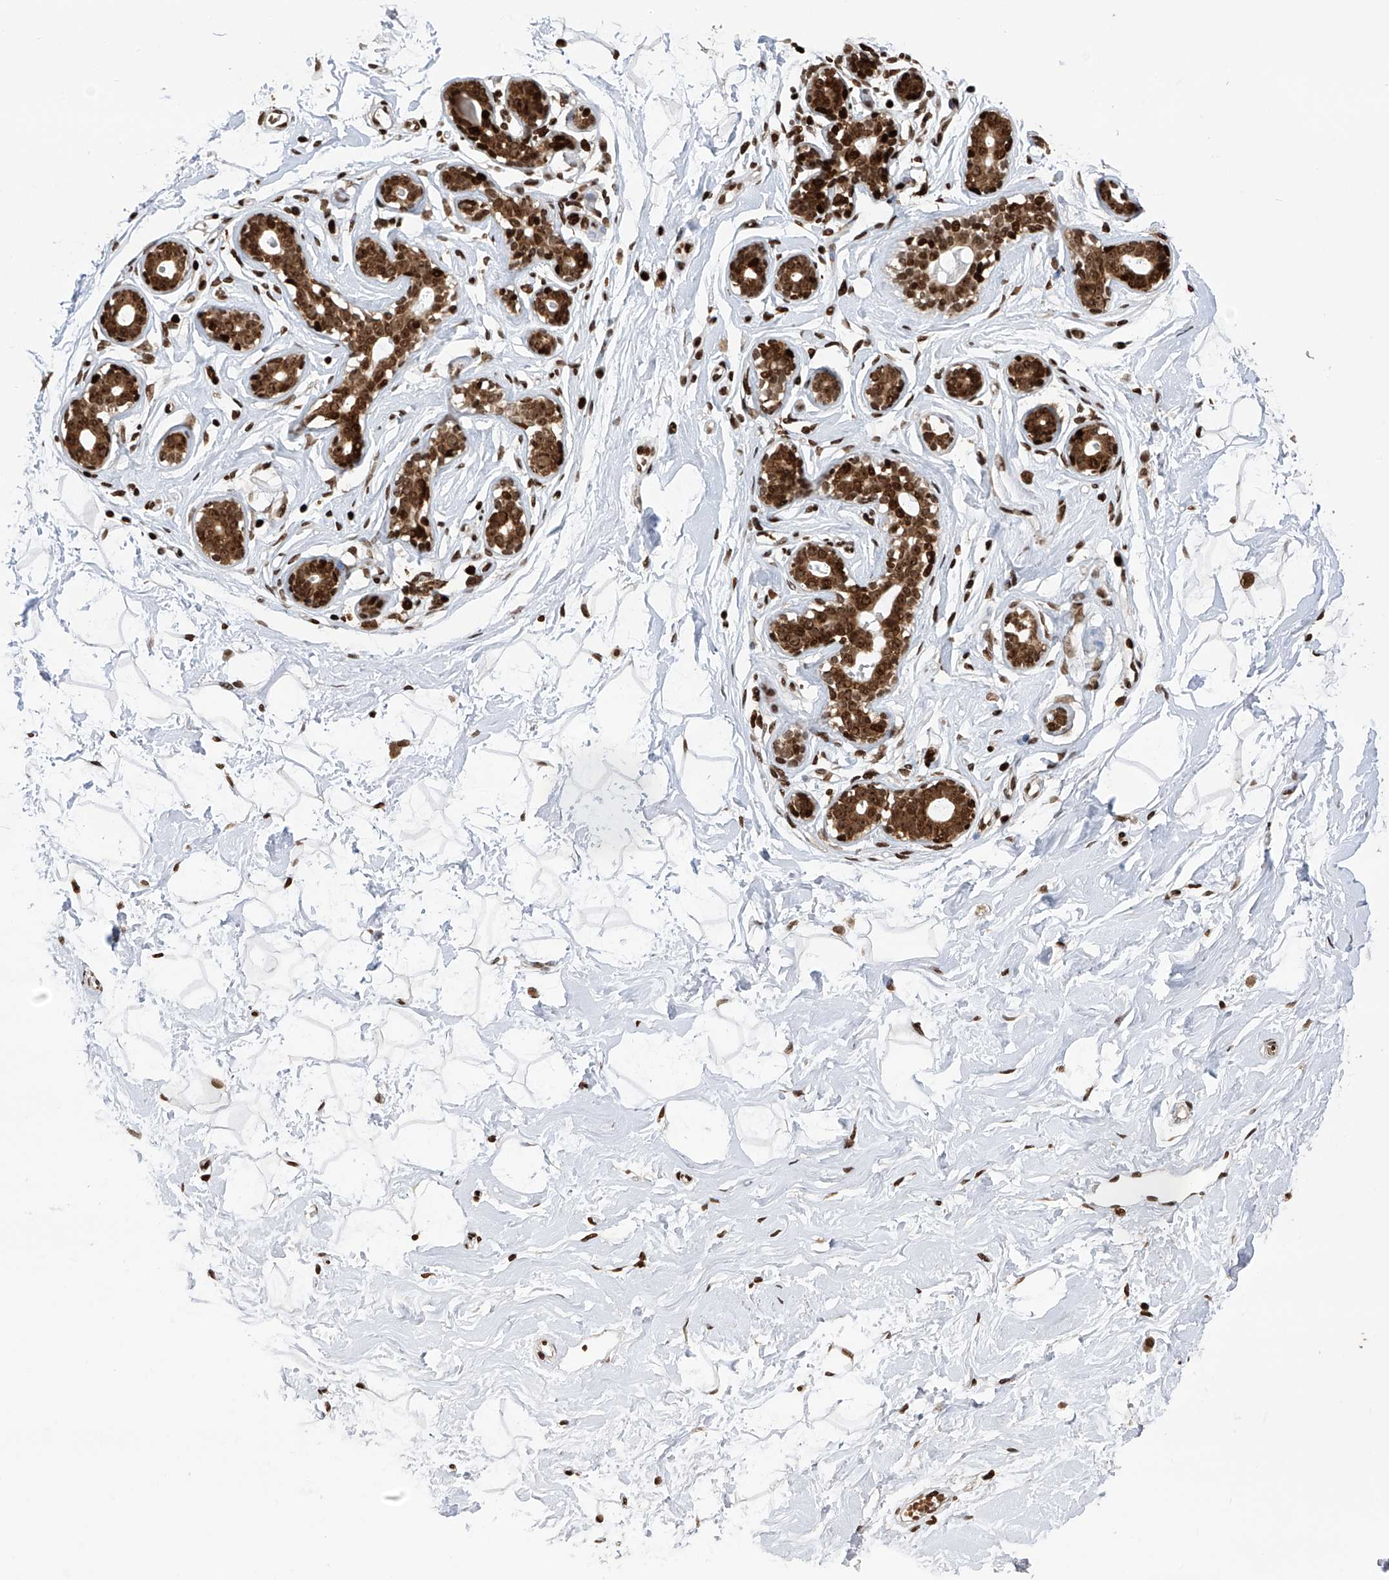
{"staining": {"intensity": "strong", "quantity": ">75%", "location": "nuclear"}, "tissue": "breast", "cell_type": "Adipocytes", "image_type": "normal", "snomed": [{"axis": "morphology", "description": "Normal tissue, NOS"}, {"axis": "morphology", "description": "Adenoma, NOS"}, {"axis": "topography", "description": "Breast"}], "caption": "A brown stain labels strong nuclear staining of a protein in adipocytes of benign human breast.", "gene": "PAK1IP1", "patient": {"sex": "female", "age": 23}}